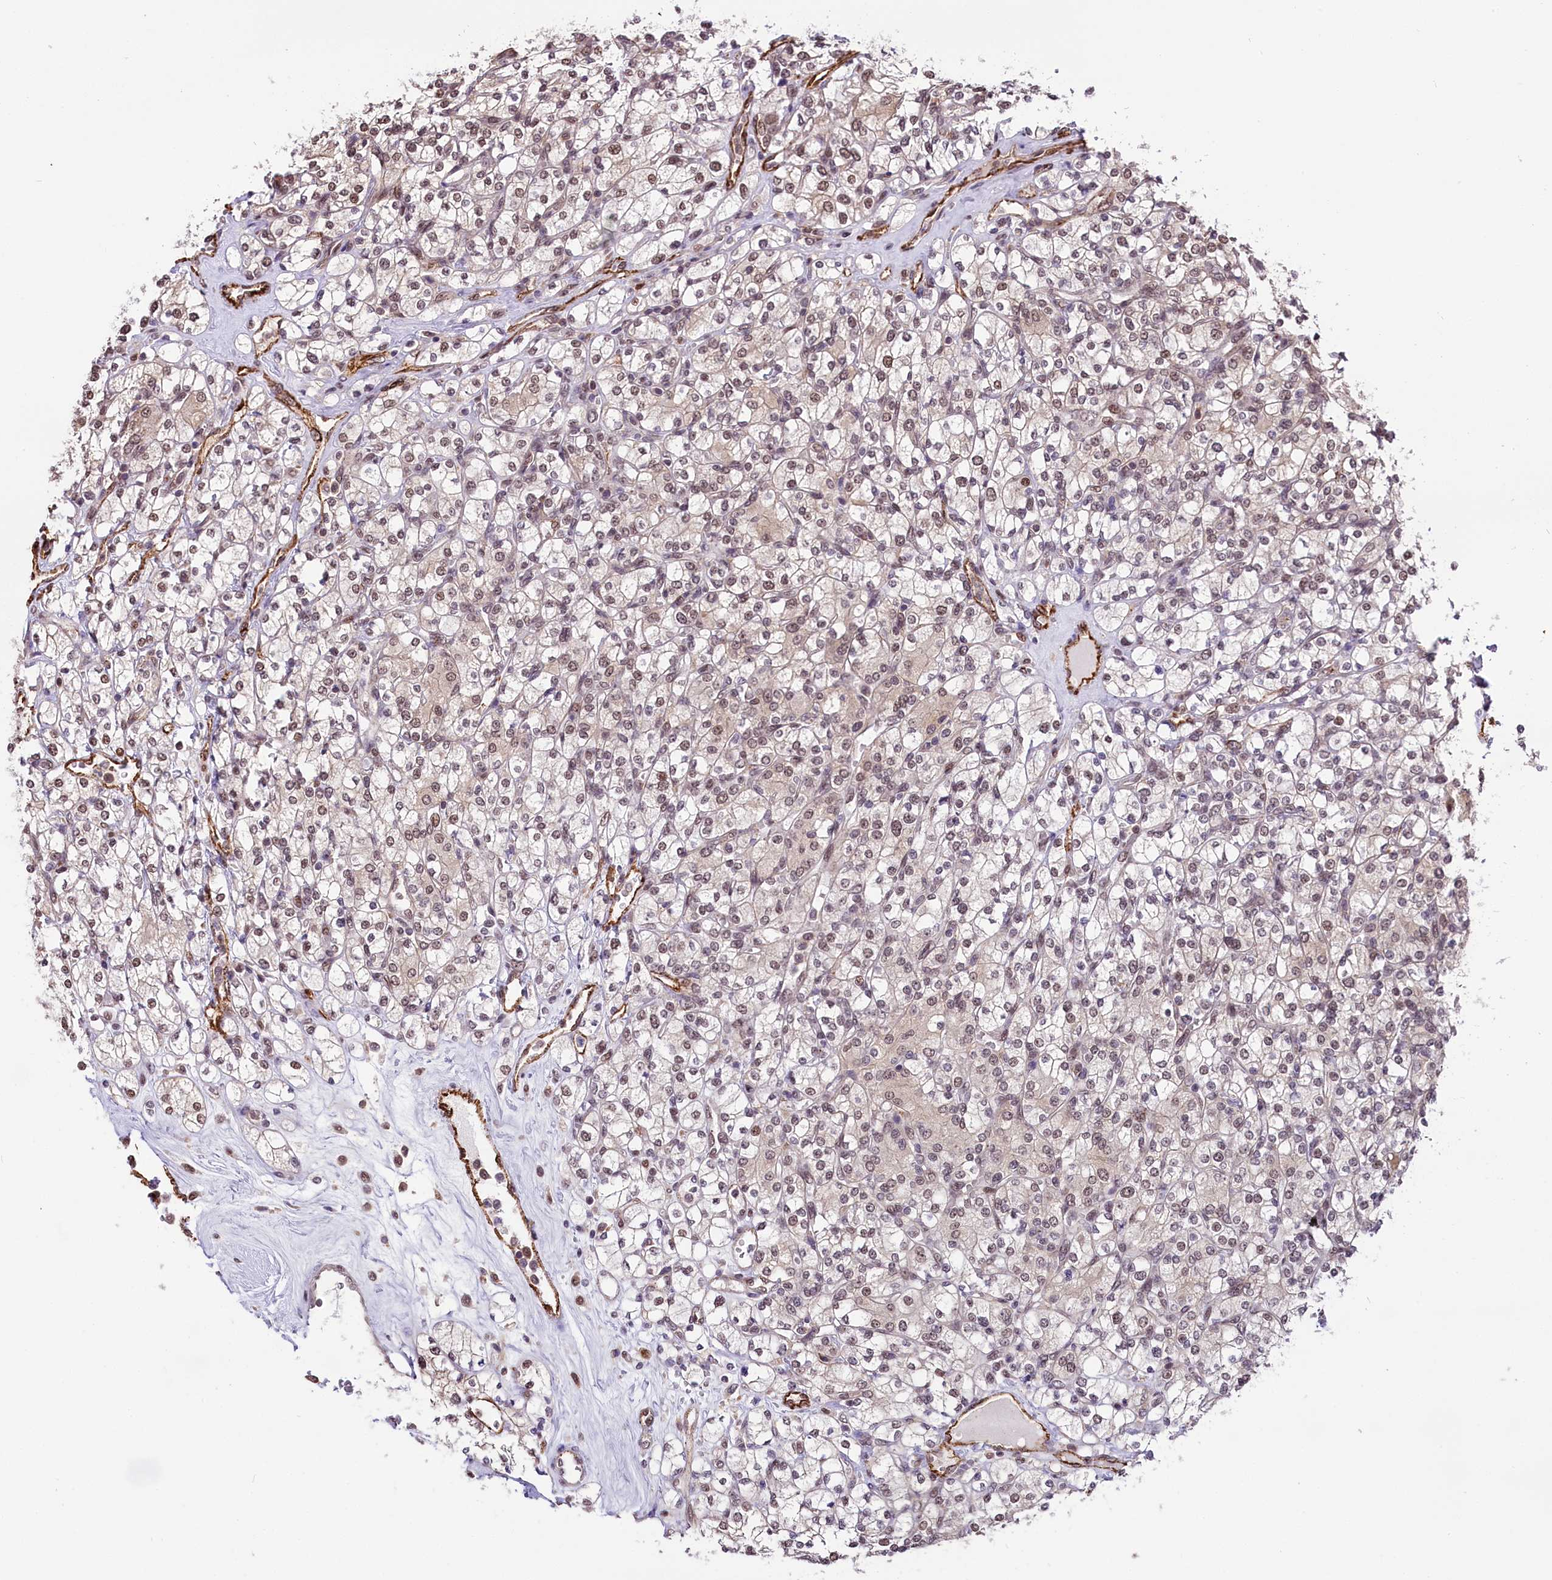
{"staining": {"intensity": "weak", "quantity": "25%-75%", "location": "nuclear"}, "tissue": "renal cancer", "cell_type": "Tumor cells", "image_type": "cancer", "snomed": [{"axis": "morphology", "description": "Adenocarcinoma, NOS"}, {"axis": "topography", "description": "Kidney"}], "caption": "This is an image of IHC staining of renal cancer, which shows weak positivity in the nuclear of tumor cells.", "gene": "MRPL54", "patient": {"sex": "male", "age": 77}}